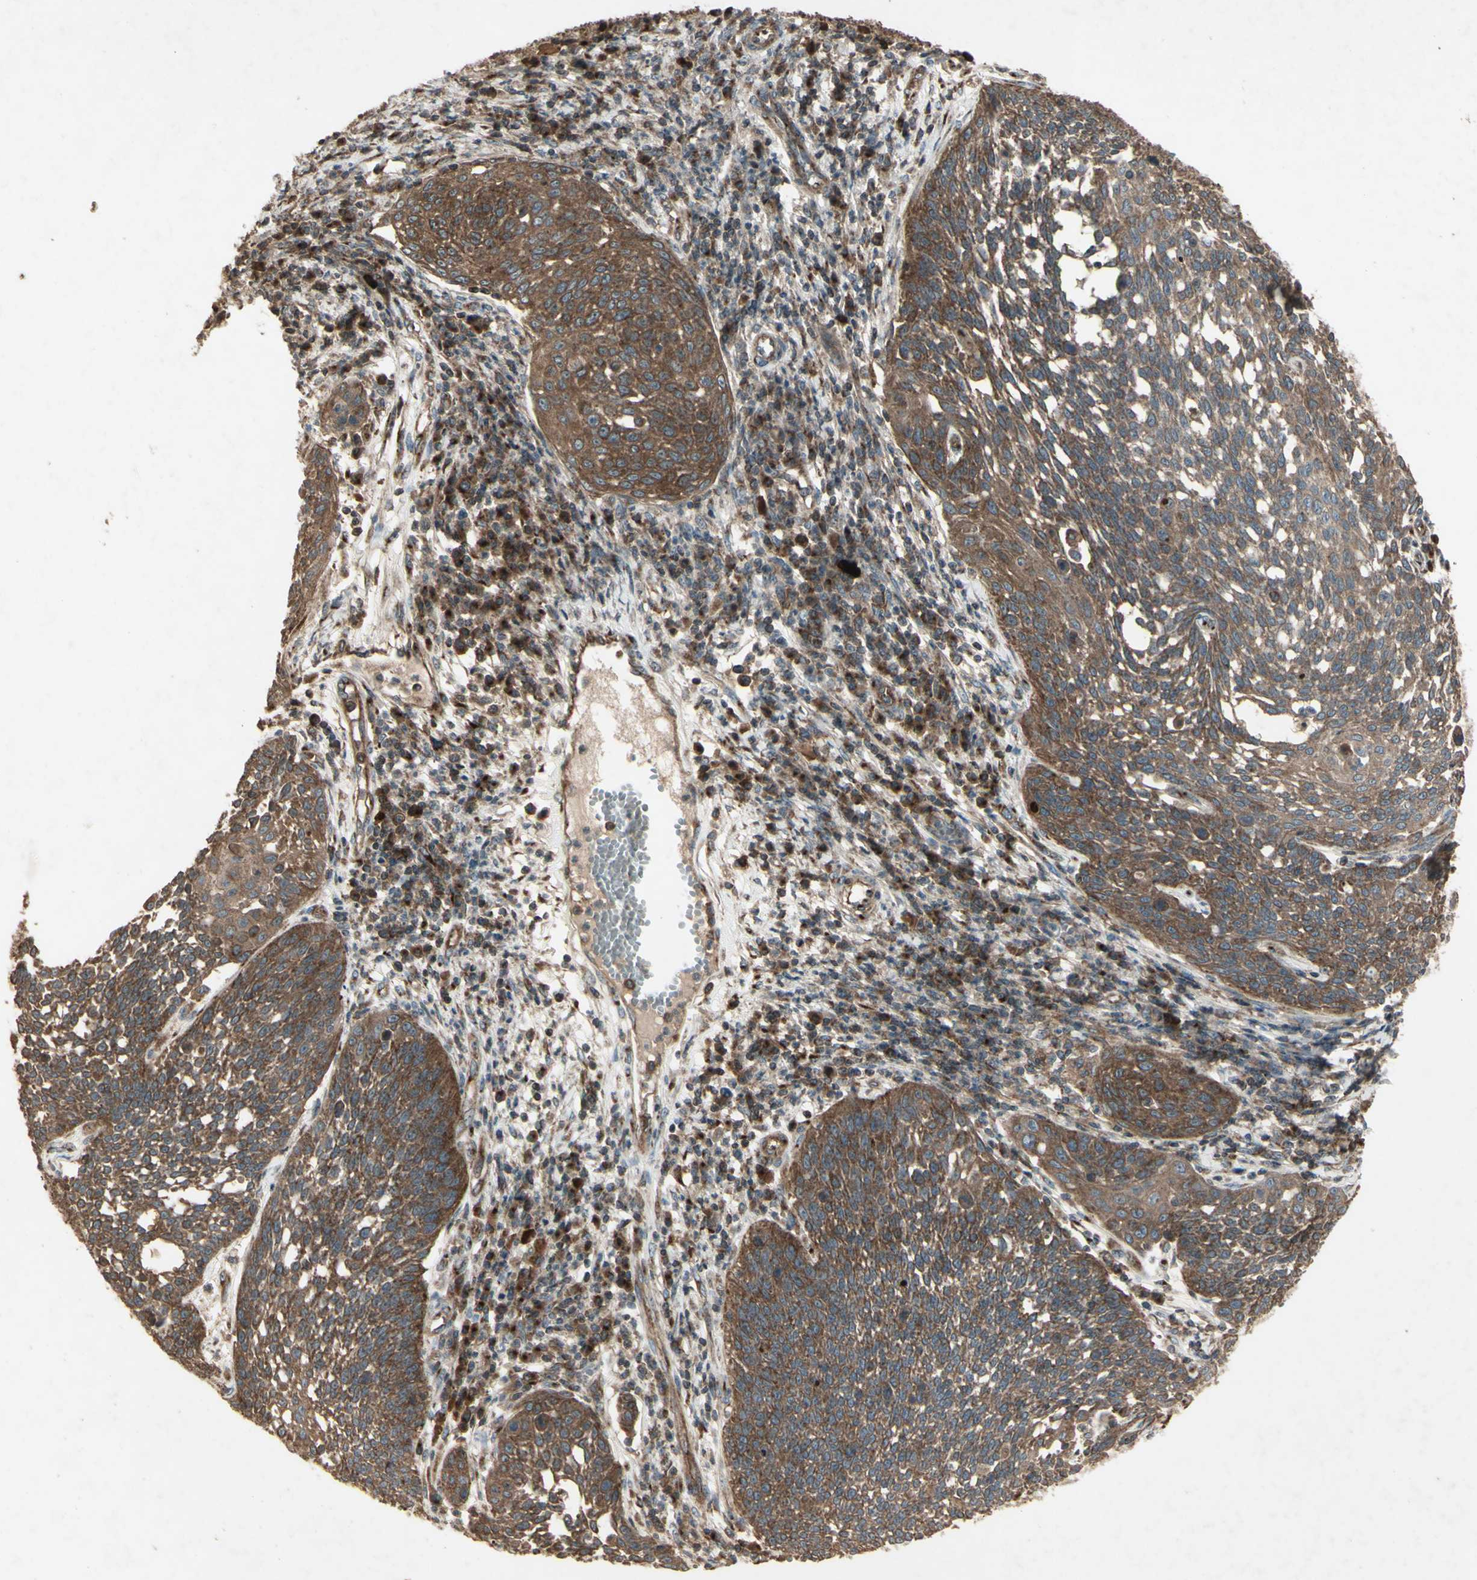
{"staining": {"intensity": "moderate", "quantity": ">75%", "location": "cytoplasmic/membranous"}, "tissue": "cervical cancer", "cell_type": "Tumor cells", "image_type": "cancer", "snomed": [{"axis": "morphology", "description": "Squamous cell carcinoma, NOS"}, {"axis": "topography", "description": "Cervix"}], "caption": "Immunohistochemical staining of human squamous cell carcinoma (cervical) demonstrates medium levels of moderate cytoplasmic/membranous protein expression in about >75% of tumor cells. The protein is stained brown, and the nuclei are stained in blue (DAB (3,3'-diaminobenzidine) IHC with brightfield microscopy, high magnification).", "gene": "AP1G1", "patient": {"sex": "female", "age": 34}}